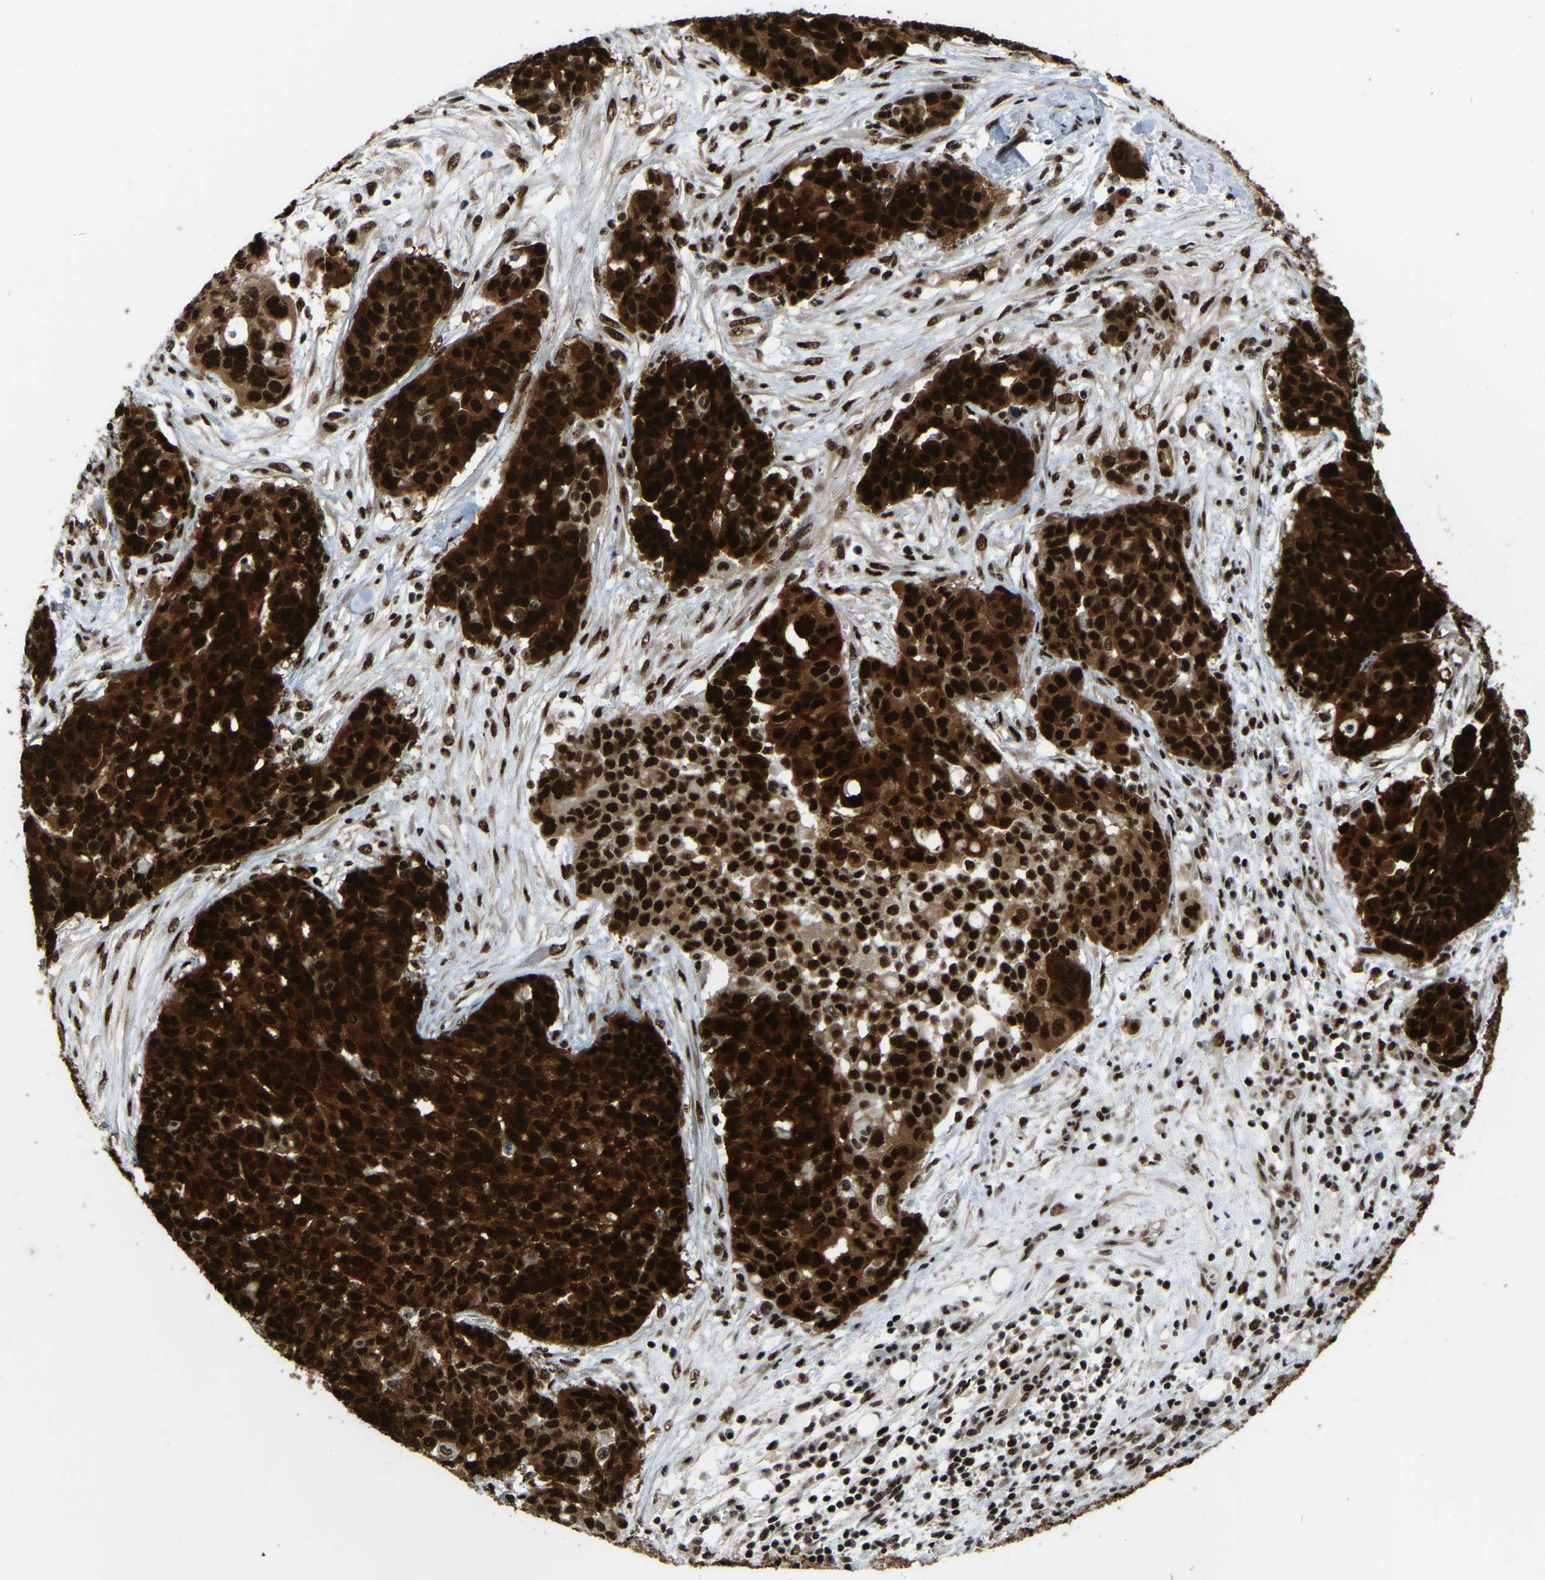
{"staining": {"intensity": "strong", "quantity": ">75%", "location": "cytoplasmic/membranous,nuclear"}, "tissue": "ovarian cancer", "cell_type": "Tumor cells", "image_type": "cancer", "snomed": [{"axis": "morphology", "description": "Cystadenocarcinoma, serous, NOS"}, {"axis": "topography", "description": "Soft tissue"}, {"axis": "topography", "description": "Ovary"}], "caption": "This is an image of immunohistochemistry (IHC) staining of ovarian cancer, which shows strong staining in the cytoplasmic/membranous and nuclear of tumor cells.", "gene": "TBL1XR1", "patient": {"sex": "female", "age": 57}}